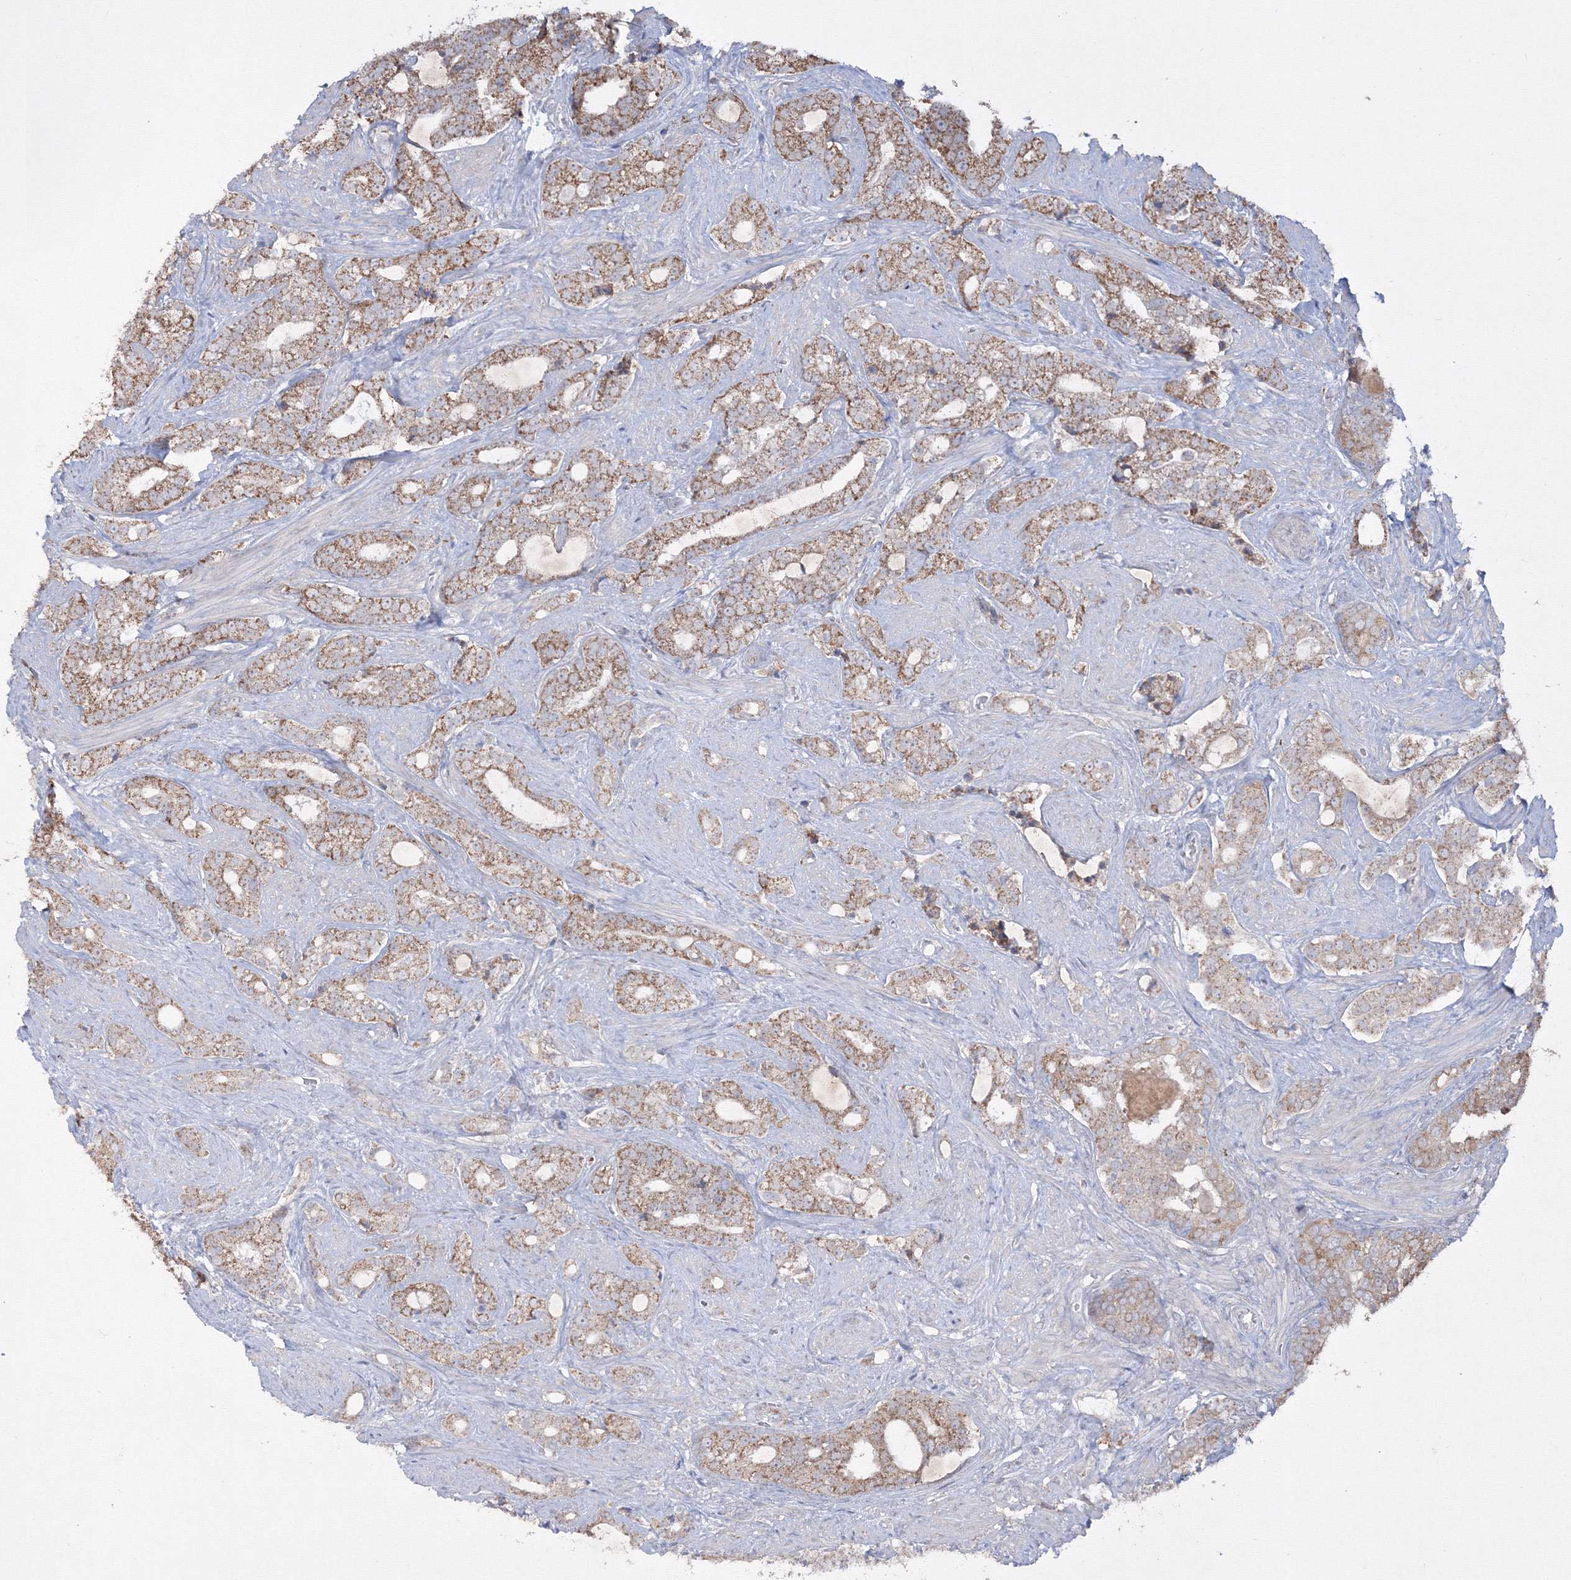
{"staining": {"intensity": "moderate", "quantity": ">75%", "location": "cytoplasmic/membranous"}, "tissue": "prostate cancer", "cell_type": "Tumor cells", "image_type": "cancer", "snomed": [{"axis": "morphology", "description": "Adenocarcinoma, High grade"}, {"axis": "topography", "description": "Prostate and seminal vesicle, NOS"}], "caption": "This is a histology image of immunohistochemistry (IHC) staining of prostate high-grade adenocarcinoma, which shows moderate expression in the cytoplasmic/membranous of tumor cells.", "gene": "GRSF1", "patient": {"sex": "male", "age": 67}}